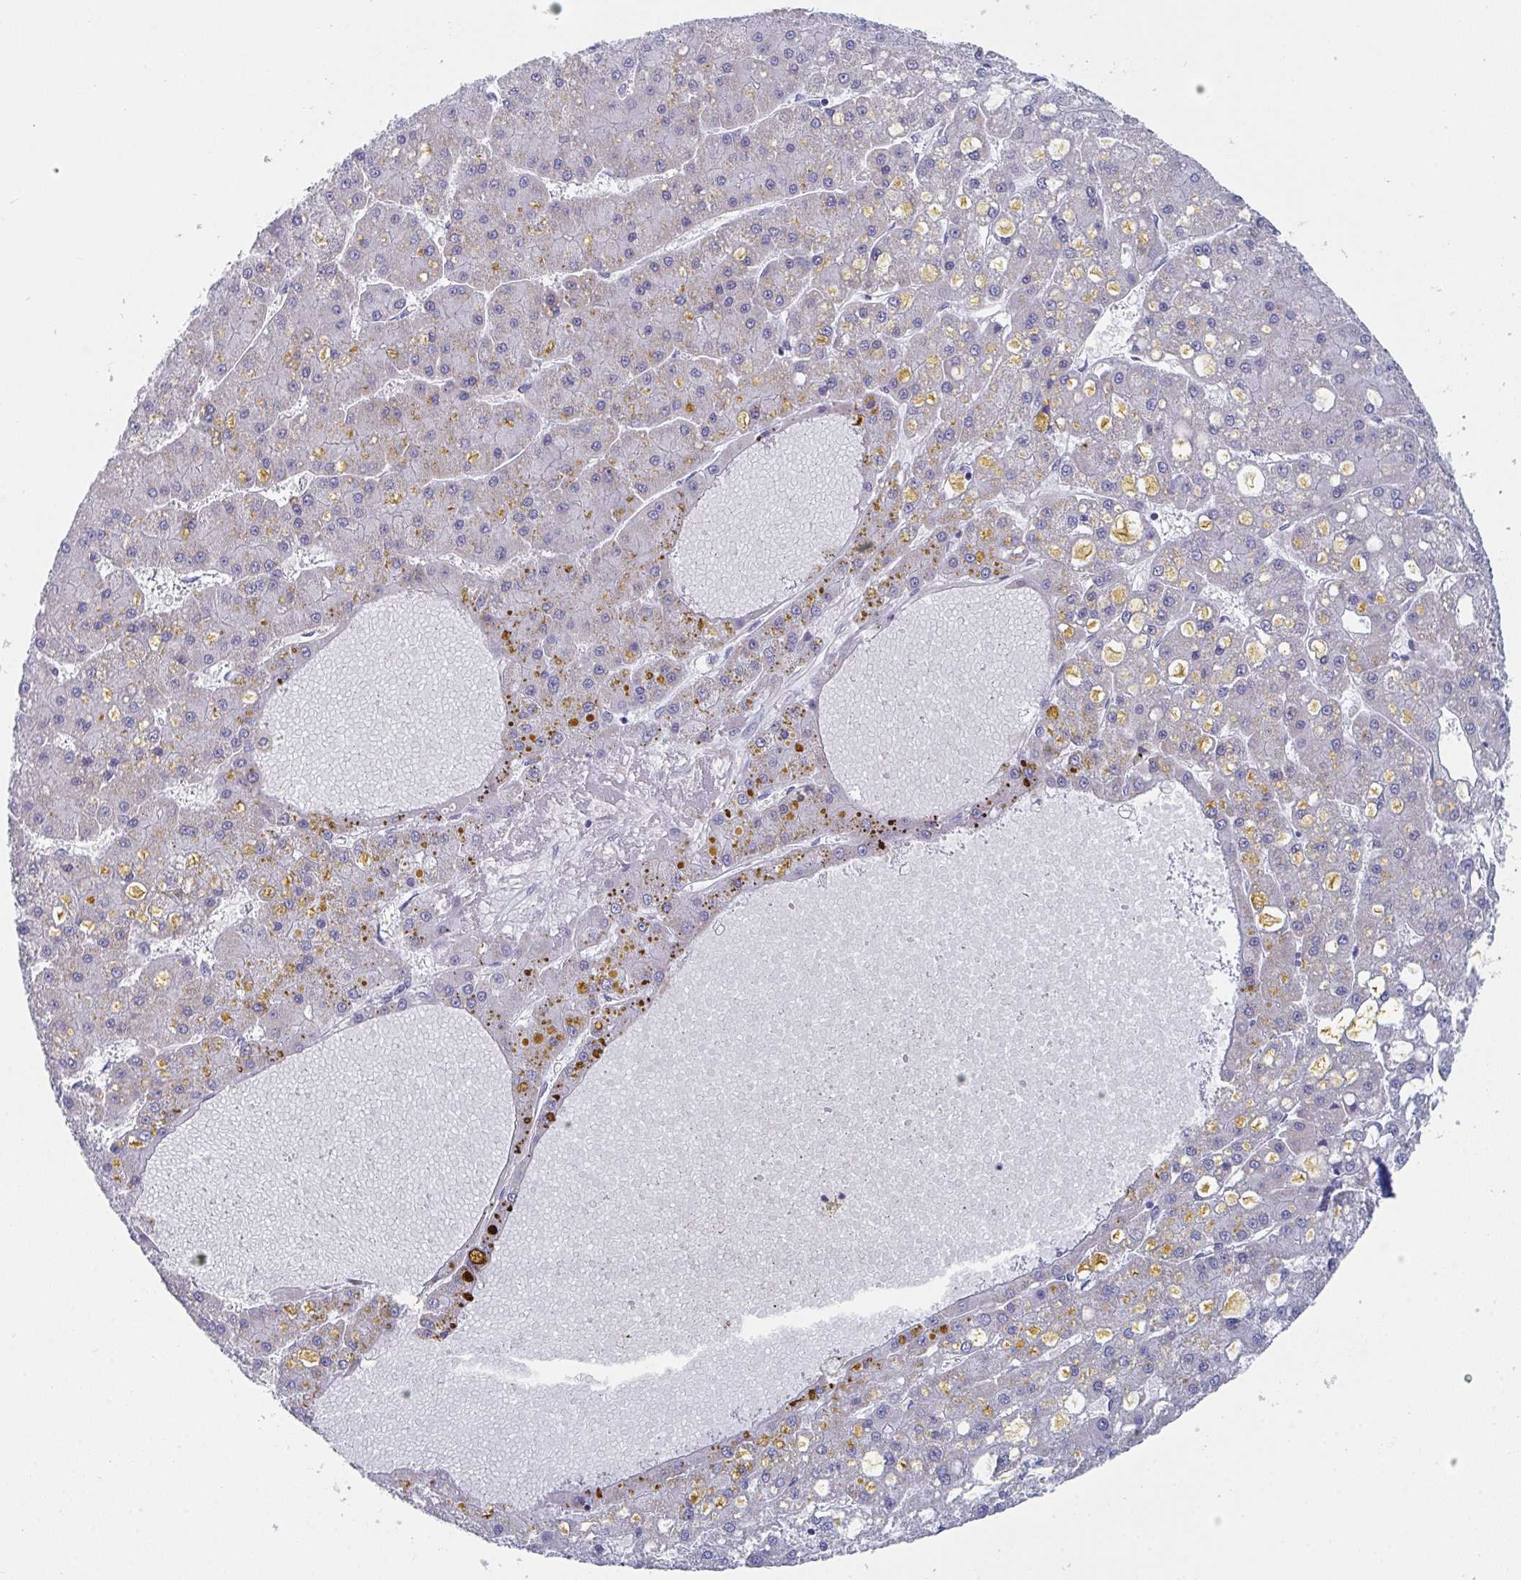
{"staining": {"intensity": "negative", "quantity": "none", "location": "none"}, "tissue": "liver cancer", "cell_type": "Tumor cells", "image_type": "cancer", "snomed": [{"axis": "morphology", "description": "Carcinoma, Hepatocellular, NOS"}, {"axis": "topography", "description": "Liver"}], "caption": "Immunohistochemical staining of hepatocellular carcinoma (liver) reveals no significant positivity in tumor cells.", "gene": "CENPT", "patient": {"sex": "male", "age": 67}}